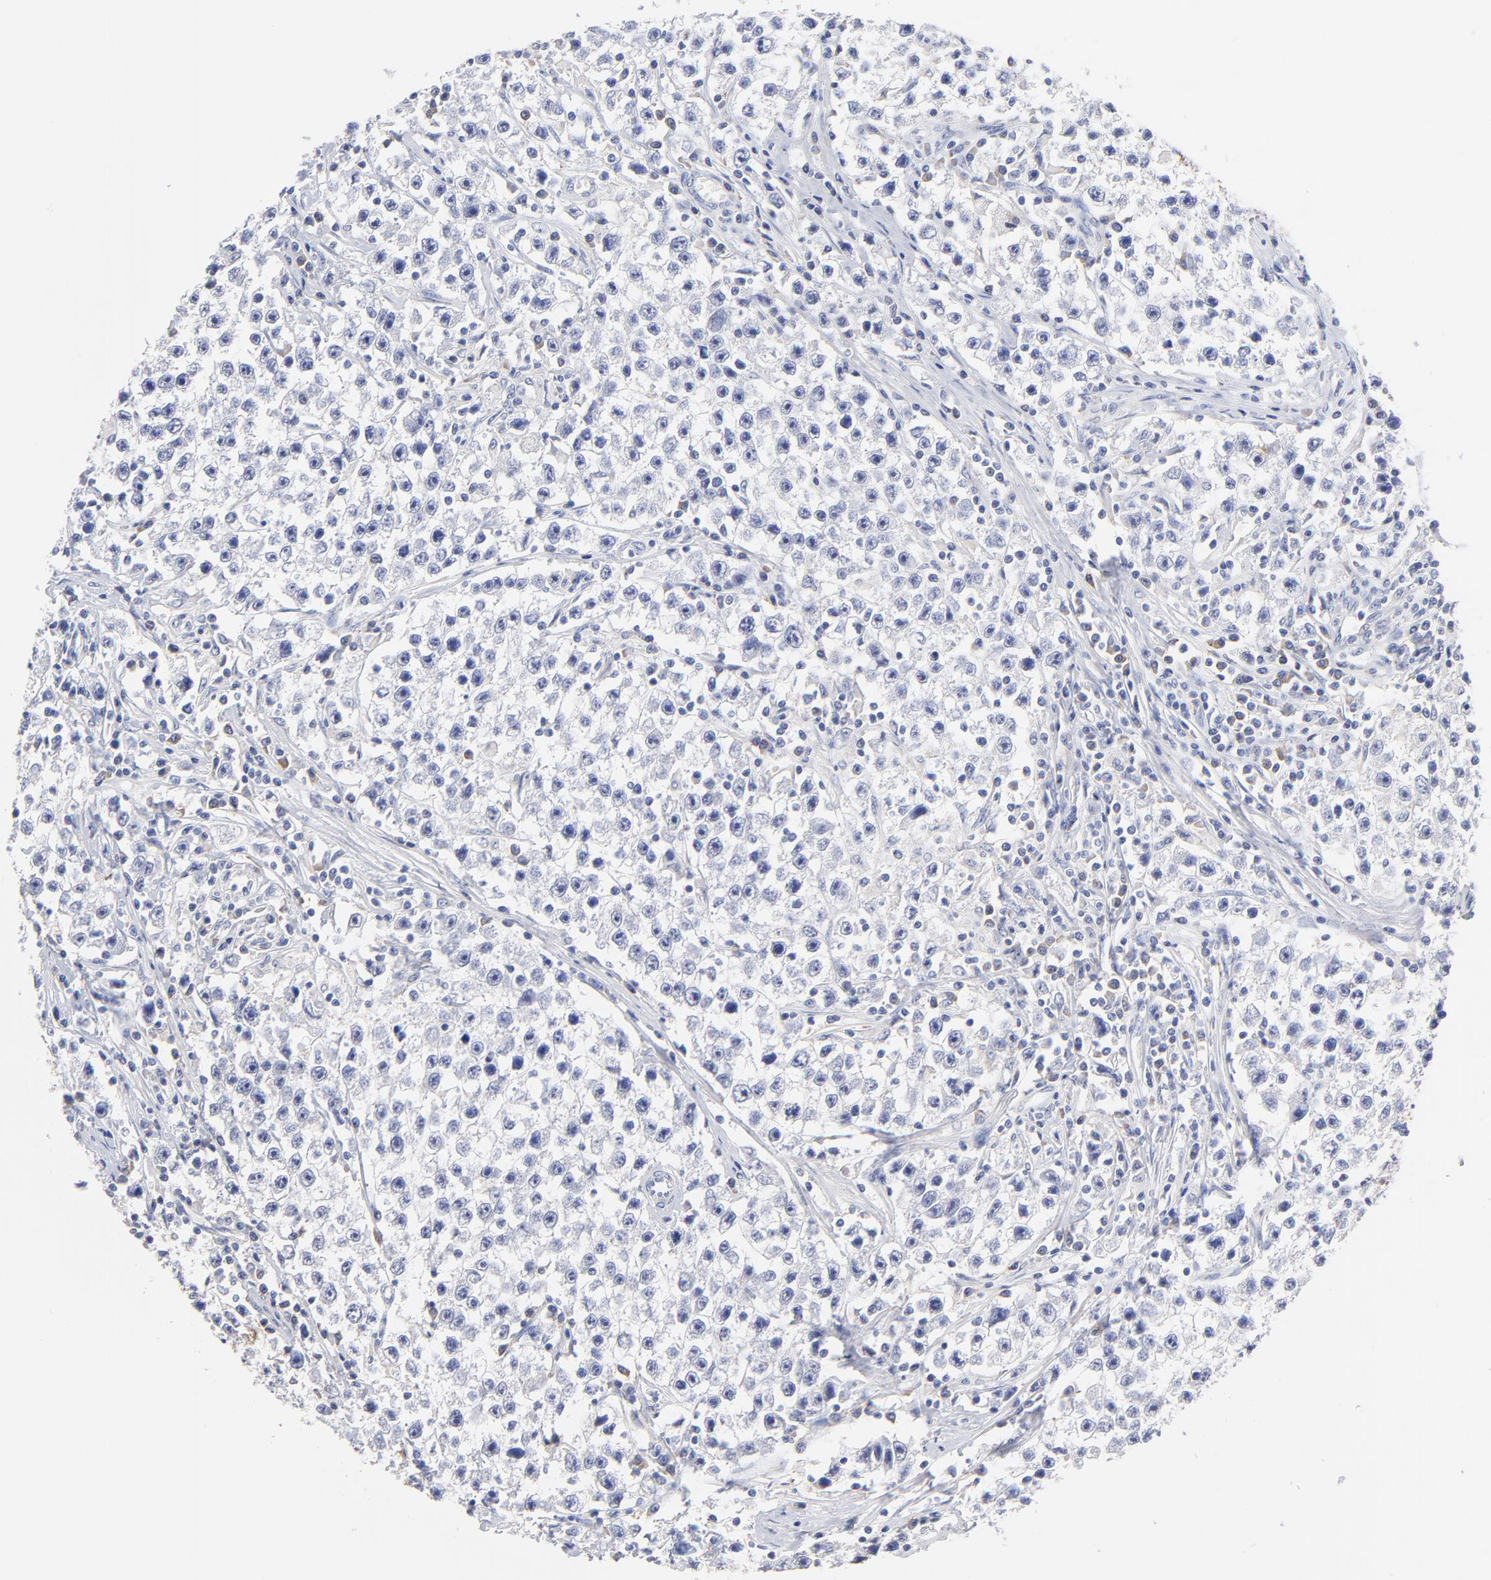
{"staining": {"intensity": "weak", "quantity": "<25%", "location": "cytoplasmic/membranous"}, "tissue": "testis cancer", "cell_type": "Tumor cells", "image_type": "cancer", "snomed": [{"axis": "morphology", "description": "Seminoma, NOS"}, {"axis": "topography", "description": "Testis"}], "caption": "An immunohistochemistry (IHC) micrograph of seminoma (testis) is shown. There is no staining in tumor cells of seminoma (testis).", "gene": "TWNK", "patient": {"sex": "male", "age": 35}}